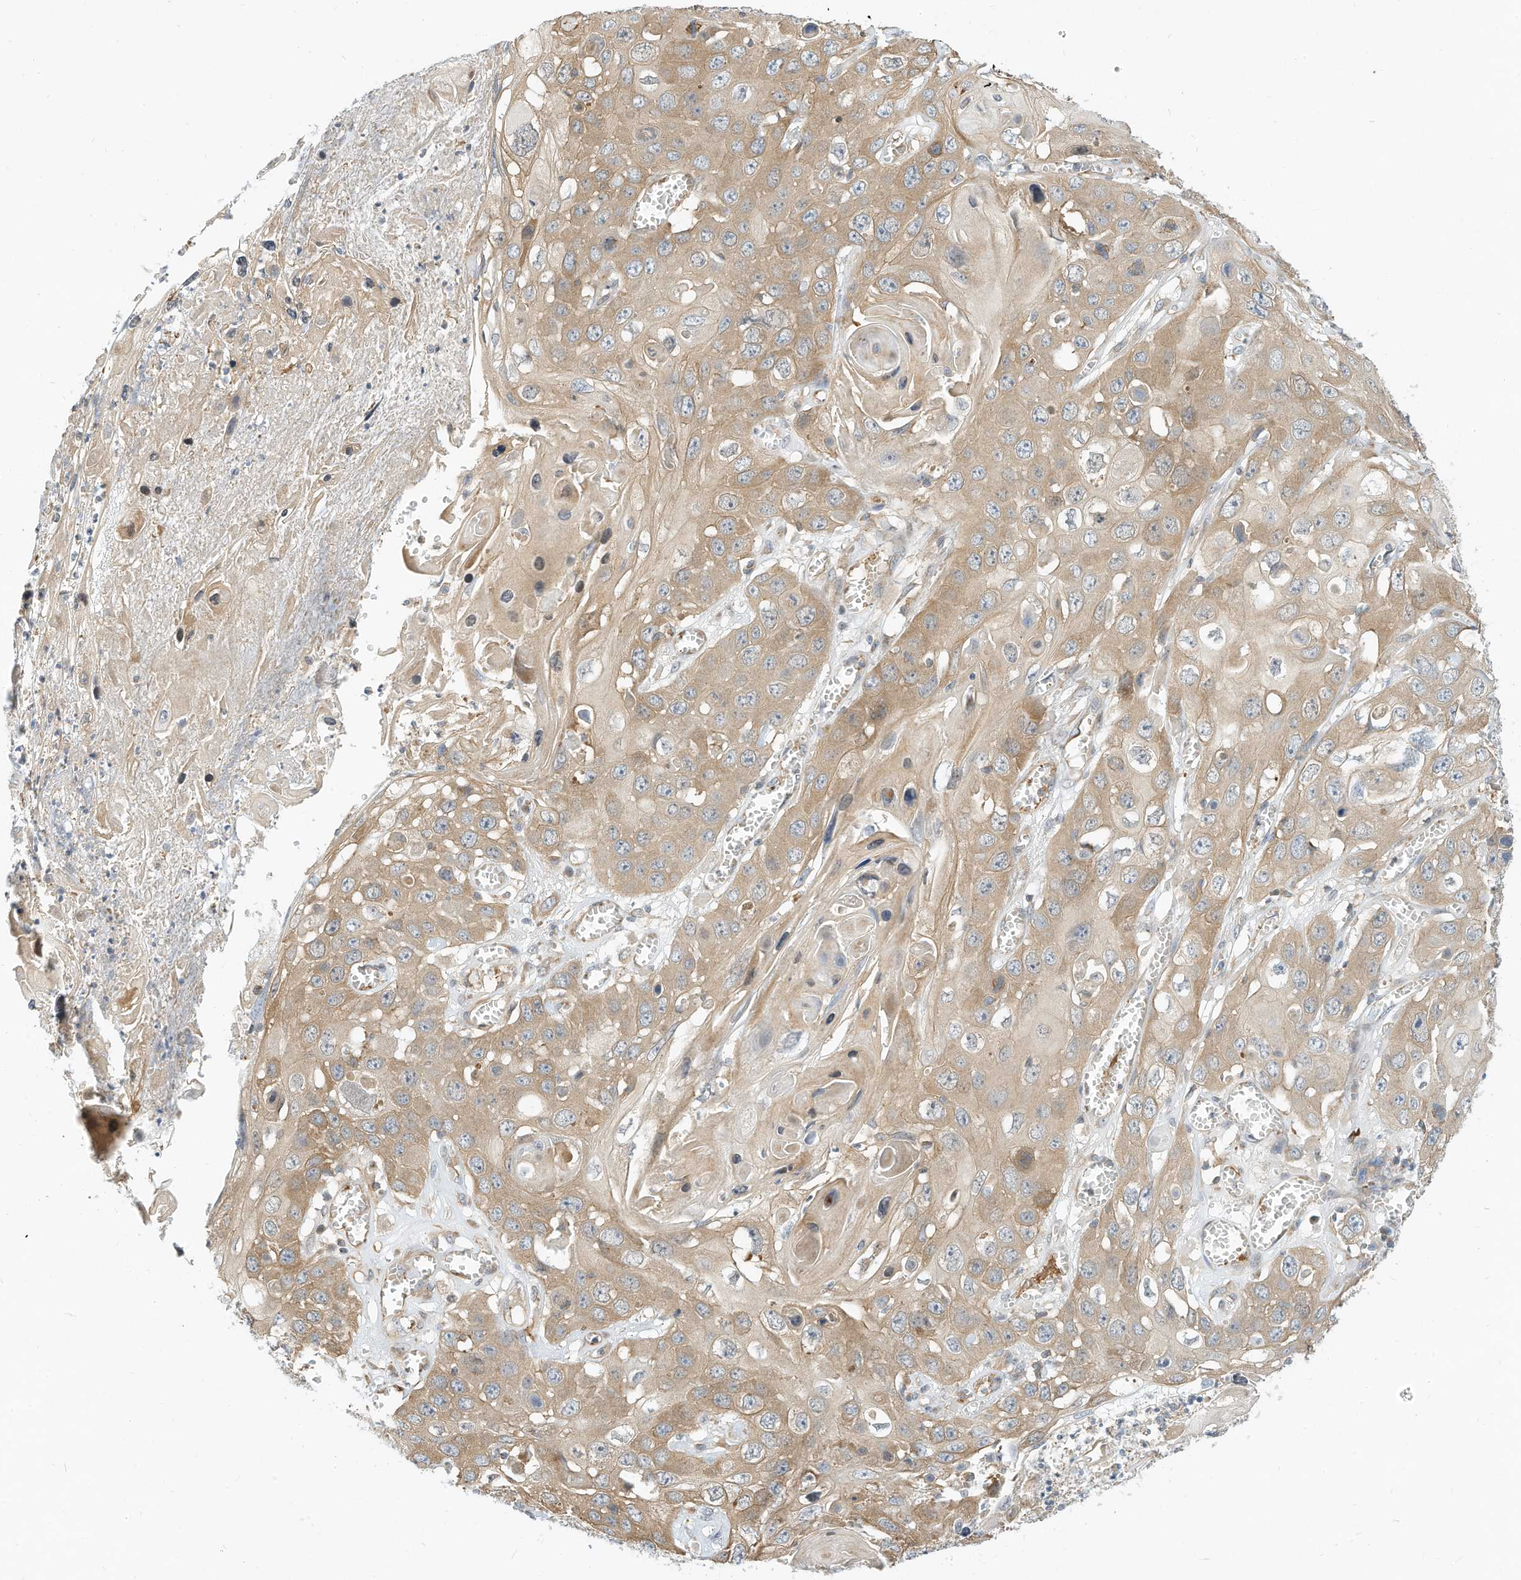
{"staining": {"intensity": "moderate", "quantity": ">75%", "location": "cytoplasmic/membranous"}, "tissue": "skin cancer", "cell_type": "Tumor cells", "image_type": "cancer", "snomed": [{"axis": "morphology", "description": "Squamous cell carcinoma, NOS"}, {"axis": "topography", "description": "Skin"}], "caption": "Protein staining of skin squamous cell carcinoma tissue exhibits moderate cytoplasmic/membranous positivity in approximately >75% of tumor cells.", "gene": "OFD1", "patient": {"sex": "male", "age": 55}}